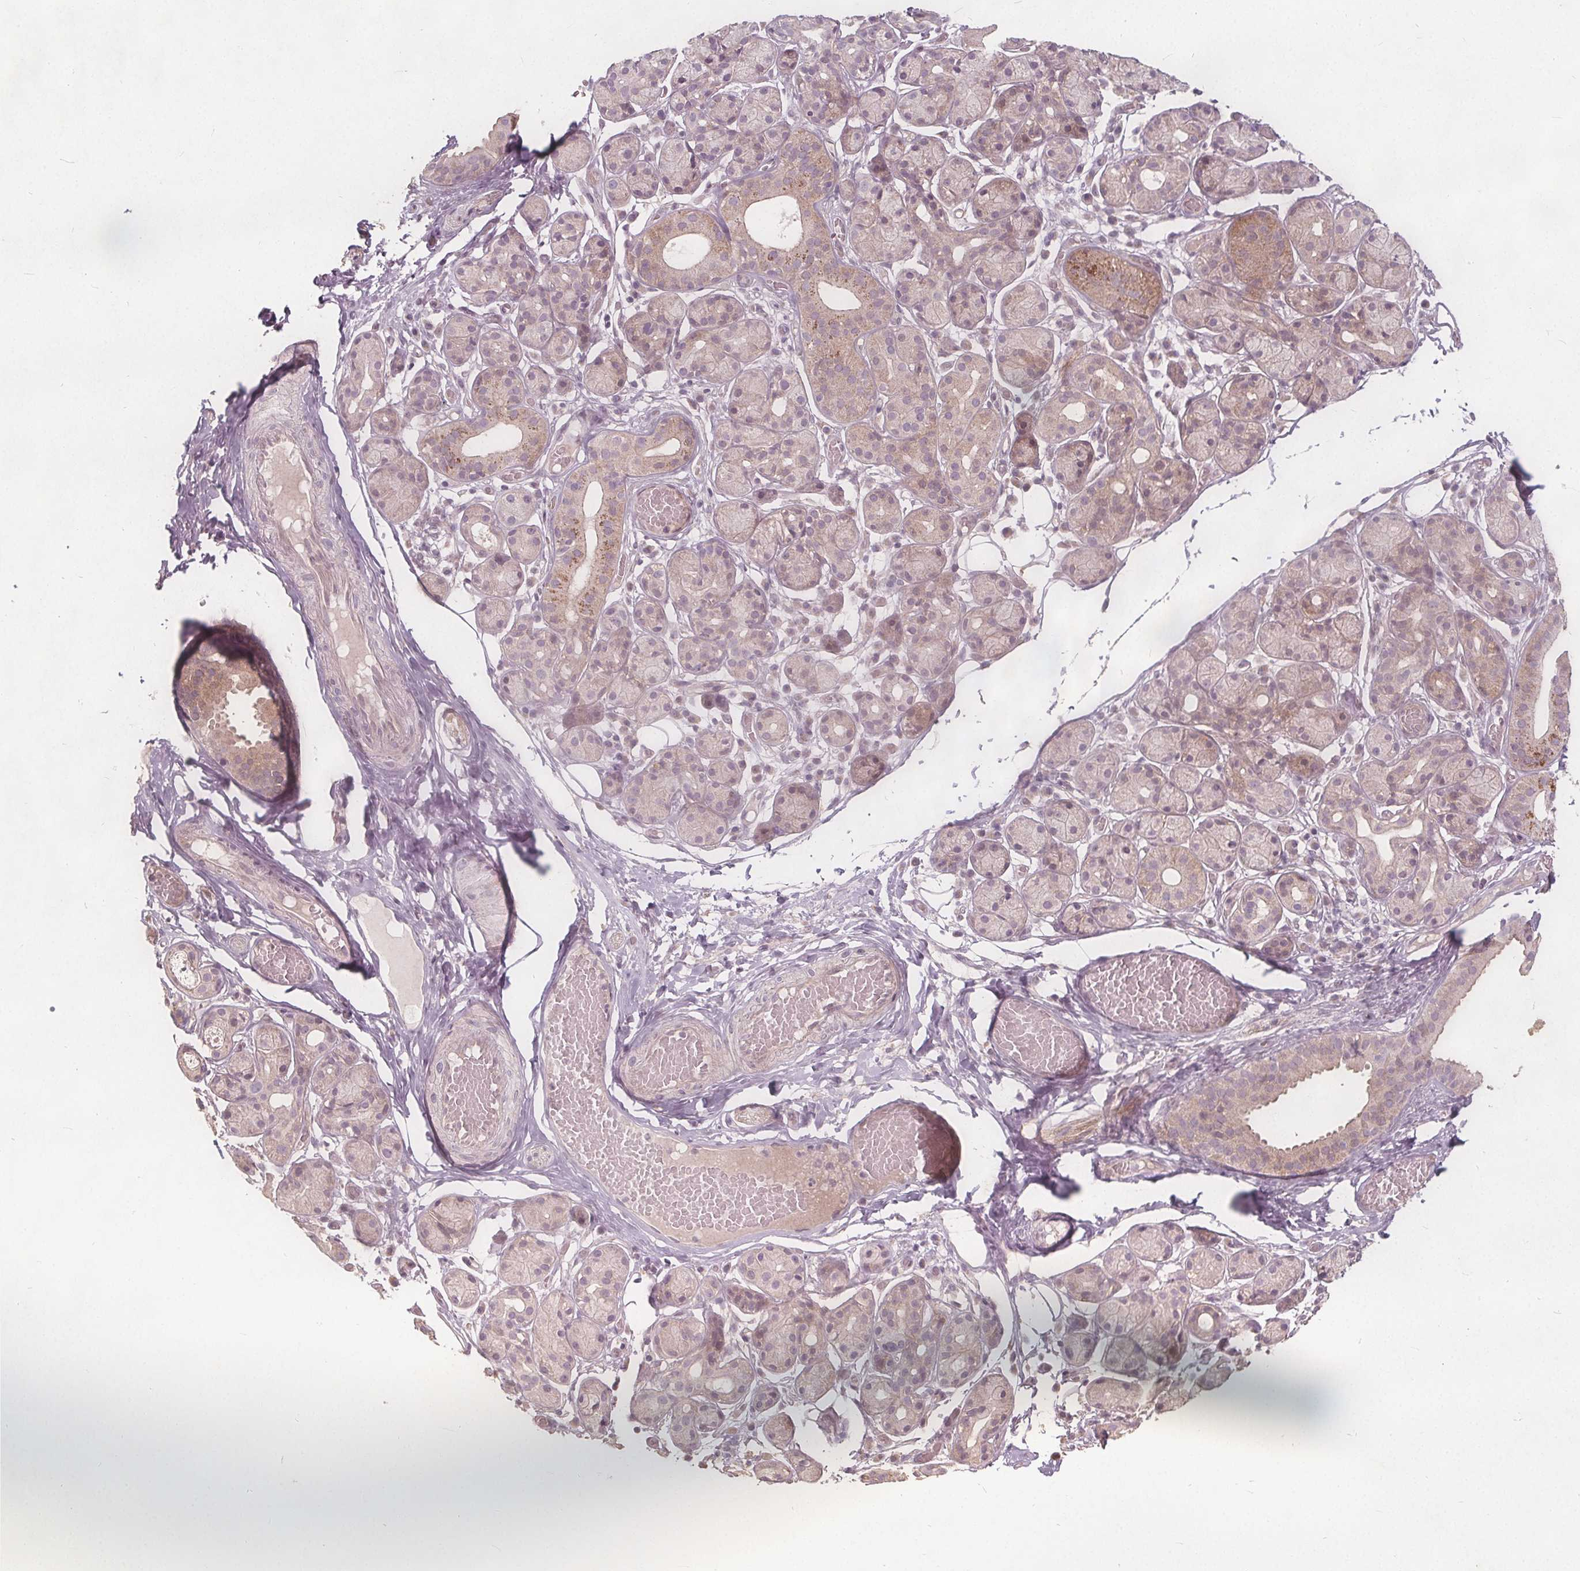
{"staining": {"intensity": "moderate", "quantity": "<25%", "location": "cytoplasmic/membranous"}, "tissue": "salivary gland", "cell_type": "Glandular cells", "image_type": "normal", "snomed": [{"axis": "morphology", "description": "Normal tissue, NOS"}, {"axis": "topography", "description": "Salivary gland"}, {"axis": "topography", "description": "Peripheral nerve tissue"}], "caption": "An image of human salivary gland stained for a protein displays moderate cytoplasmic/membranous brown staining in glandular cells.", "gene": "PTPRT", "patient": {"sex": "male", "age": 71}}